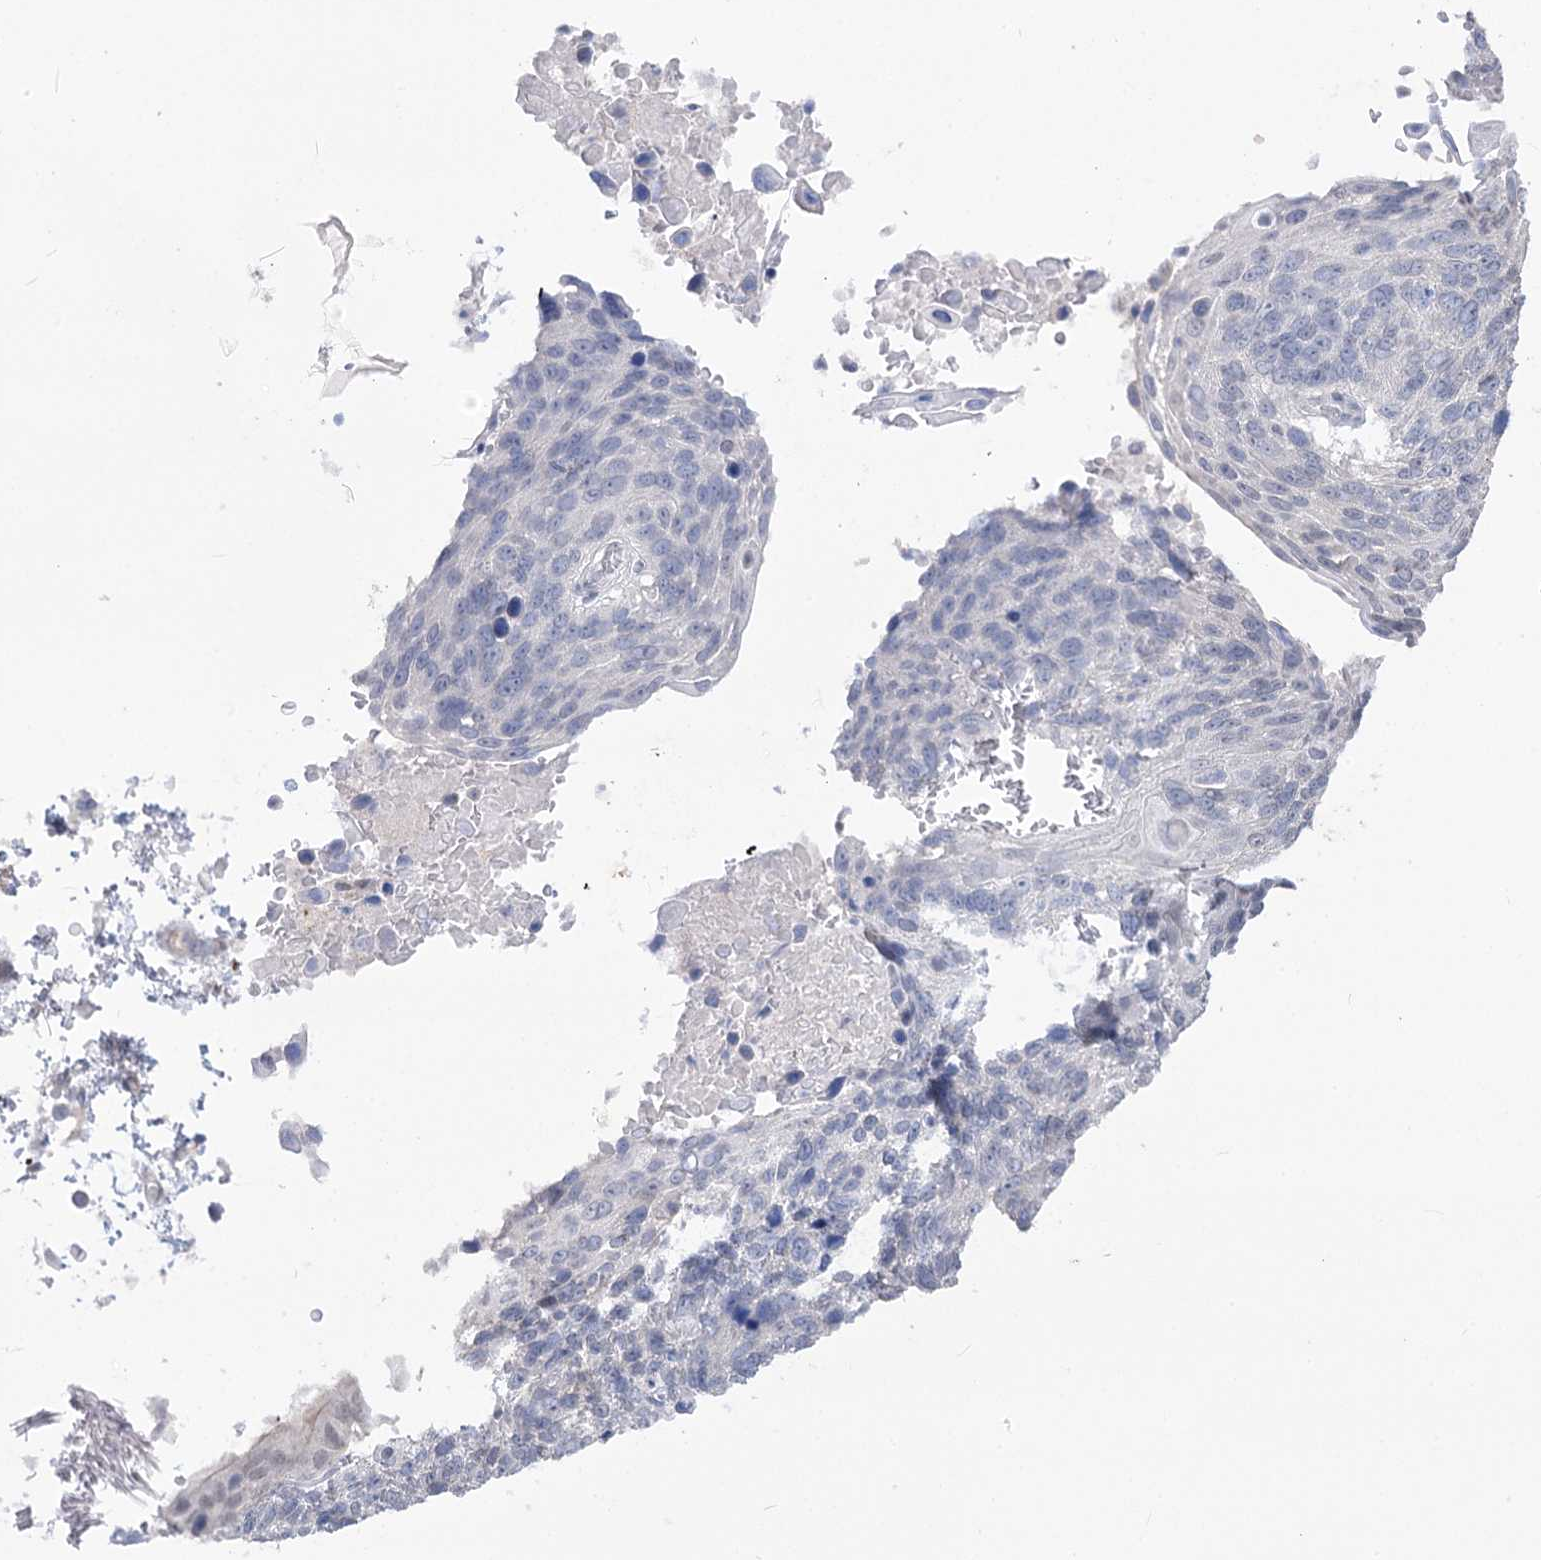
{"staining": {"intensity": "negative", "quantity": "none", "location": "none"}, "tissue": "lung cancer", "cell_type": "Tumor cells", "image_type": "cancer", "snomed": [{"axis": "morphology", "description": "Squamous cell carcinoma, NOS"}, {"axis": "topography", "description": "Lung"}], "caption": "This is a image of immunohistochemistry (IHC) staining of lung cancer (squamous cell carcinoma), which shows no expression in tumor cells. Nuclei are stained in blue.", "gene": "ATP10B", "patient": {"sex": "male", "age": 66}}